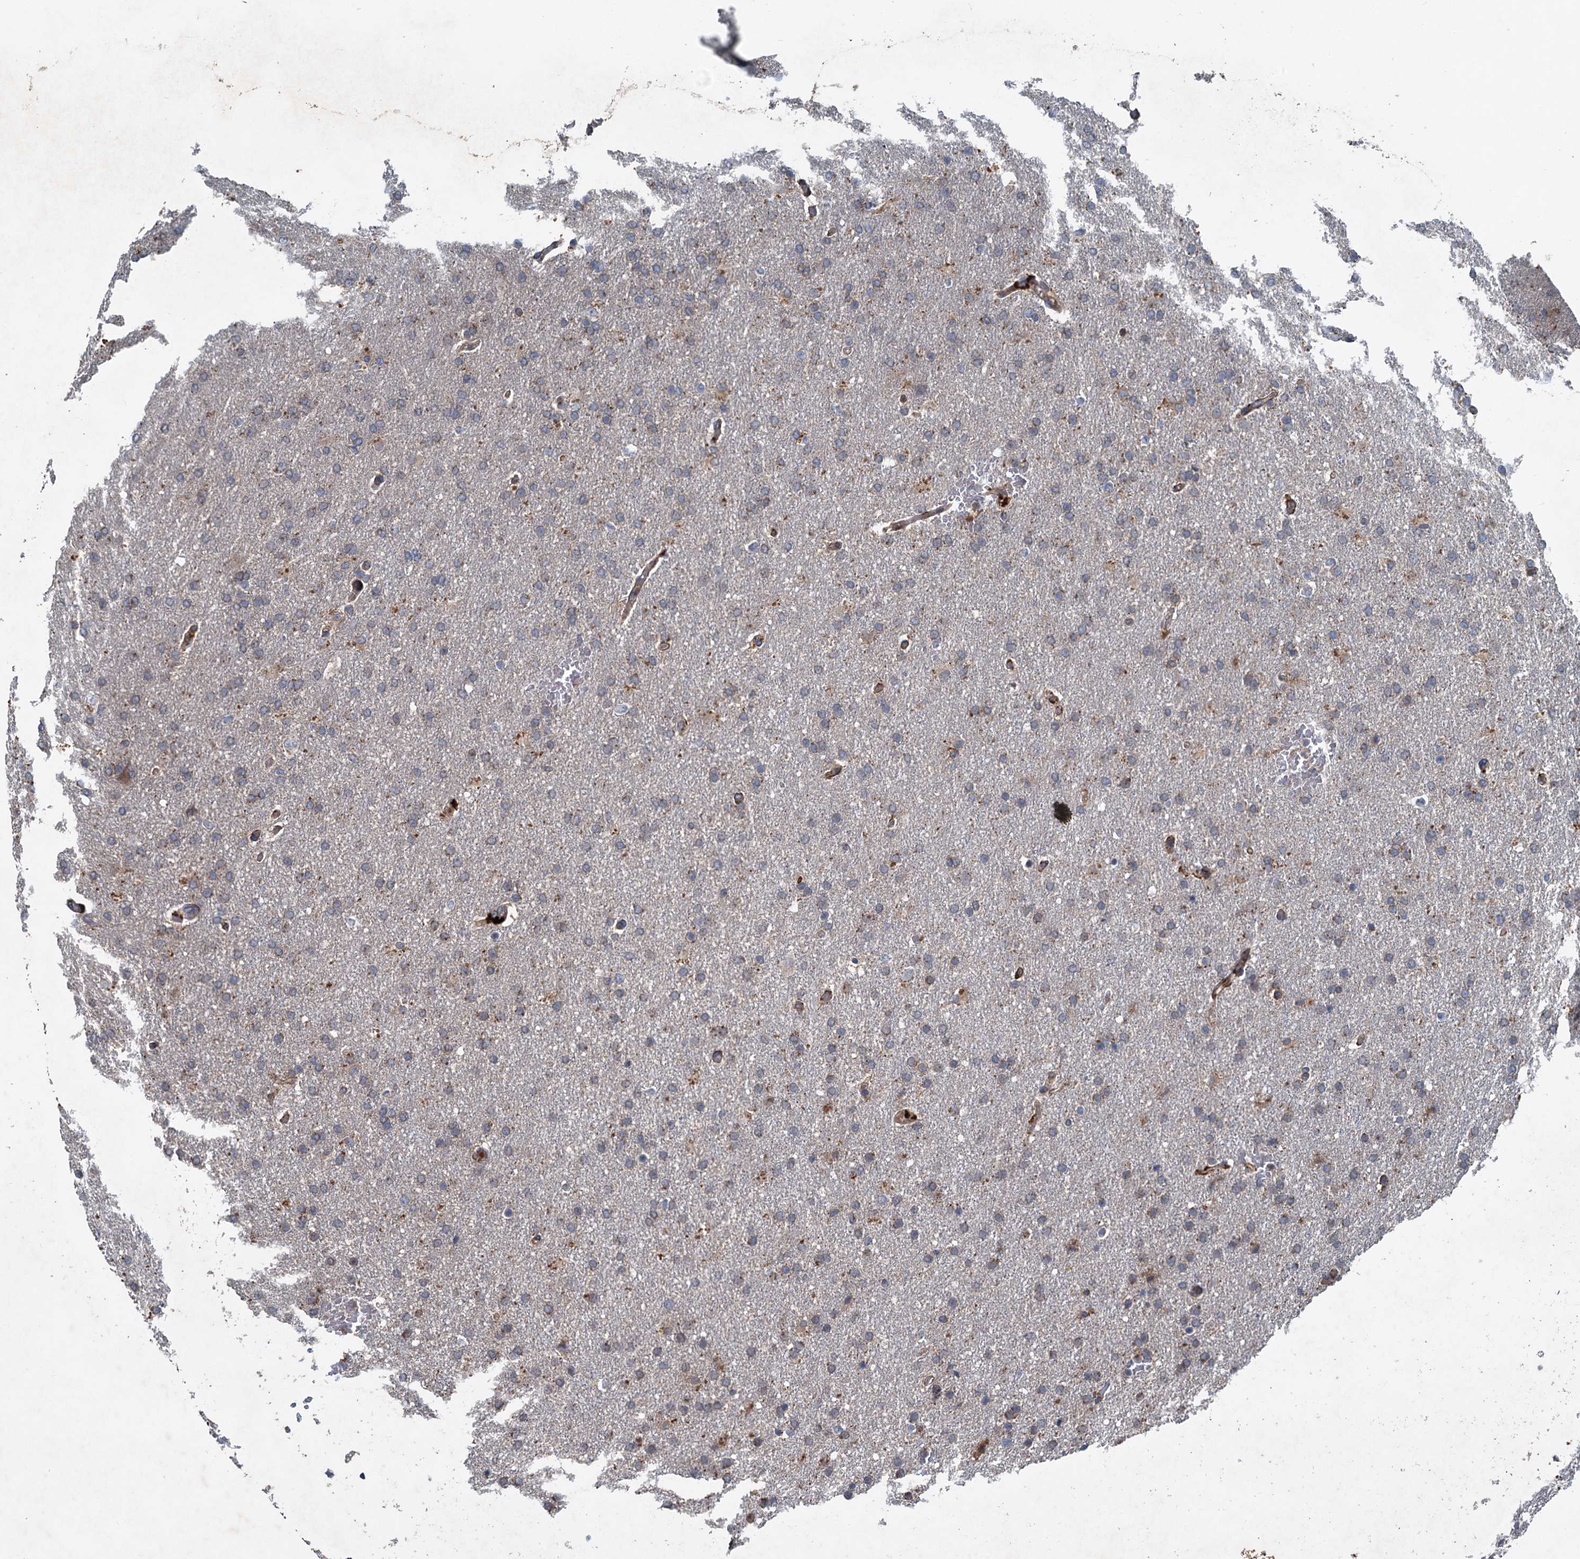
{"staining": {"intensity": "weak", "quantity": "<25%", "location": "cytoplasmic/membranous"}, "tissue": "glioma", "cell_type": "Tumor cells", "image_type": "cancer", "snomed": [{"axis": "morphology", "description": "Glioma, malignant, High grade"}, {"axis": "topography", "description": "Brain"}], "caption": "Immunohistochemistry of malignant glioma (high-grade) shows no positivity in tumor cells.", "gene": "TAPBPL", "patient": {"sex": "male", "age": 72}}